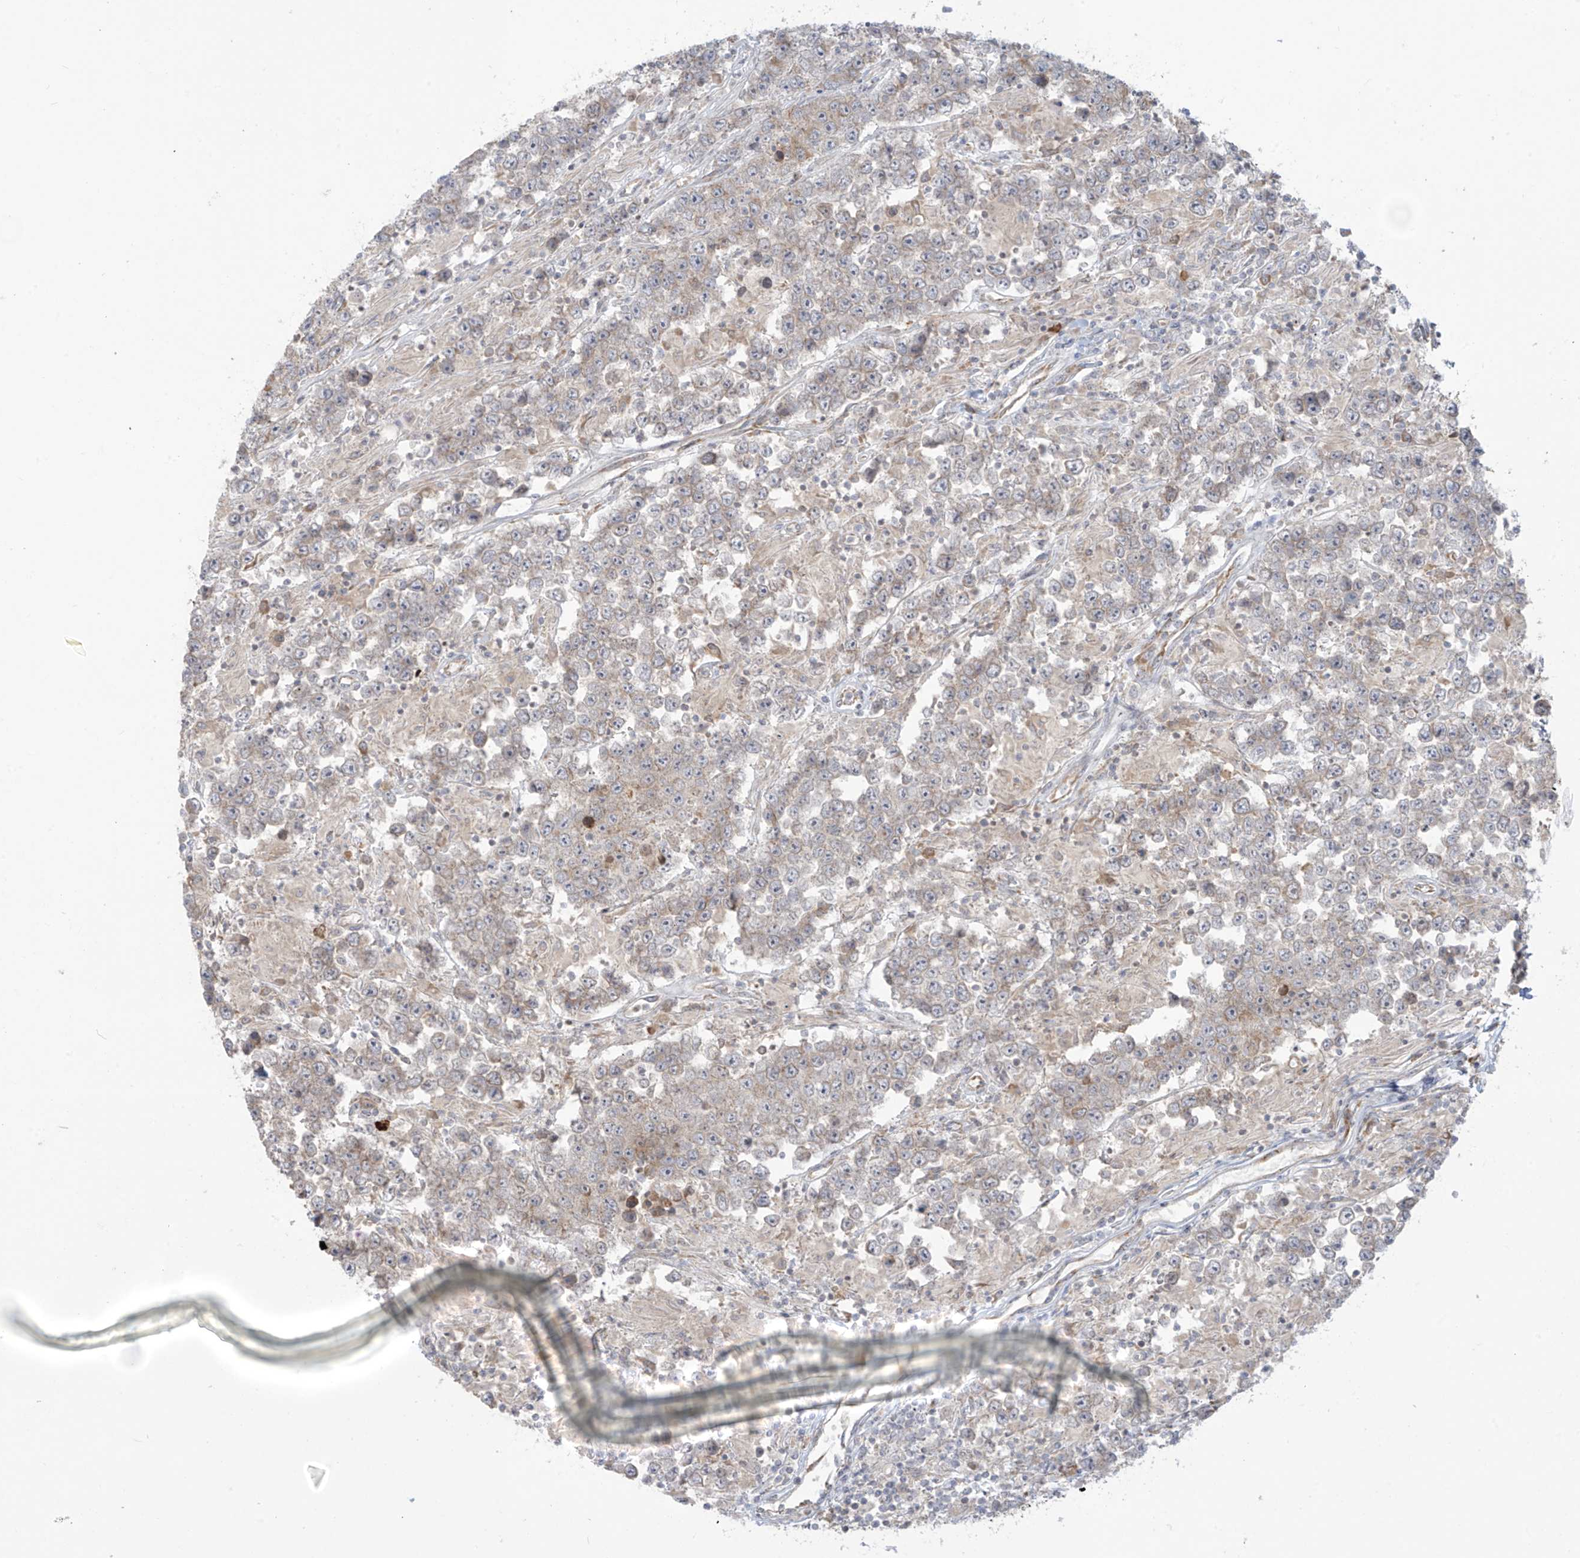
{"staining": {"intensity": "weak", "quantity": "<25%", "location": "cytoplasmic/membranous"}, "tissue": "testis cancer", "cell_type": "Tumor cells", "image_type": "cancer", "snomed": [{"axis": "morphology", "description": "Normal tissue, NOS"}, {"axis": "morphology", "description": "Urothelial carcinoma, High grade"}, {"axis": "morphology", "description": "Seminoma, NOS"}, {"axis": "morphology", "description": "Carcinoma, Embryonal, NOS"}, {"axis": "topography", "description": "Urinary bladder"}, {"axis": "topography", "description": "Testis"}], "caption": "High magnification brightfield microscopy of testis cancer stained with DAB (3,3'-diaminobenzidine) (brown) and counterstained with hematoxylin (blue): tumor cells show no significant positivity.", "gene": "PPAT", "patient": {"sex": "male", "age": 41}}